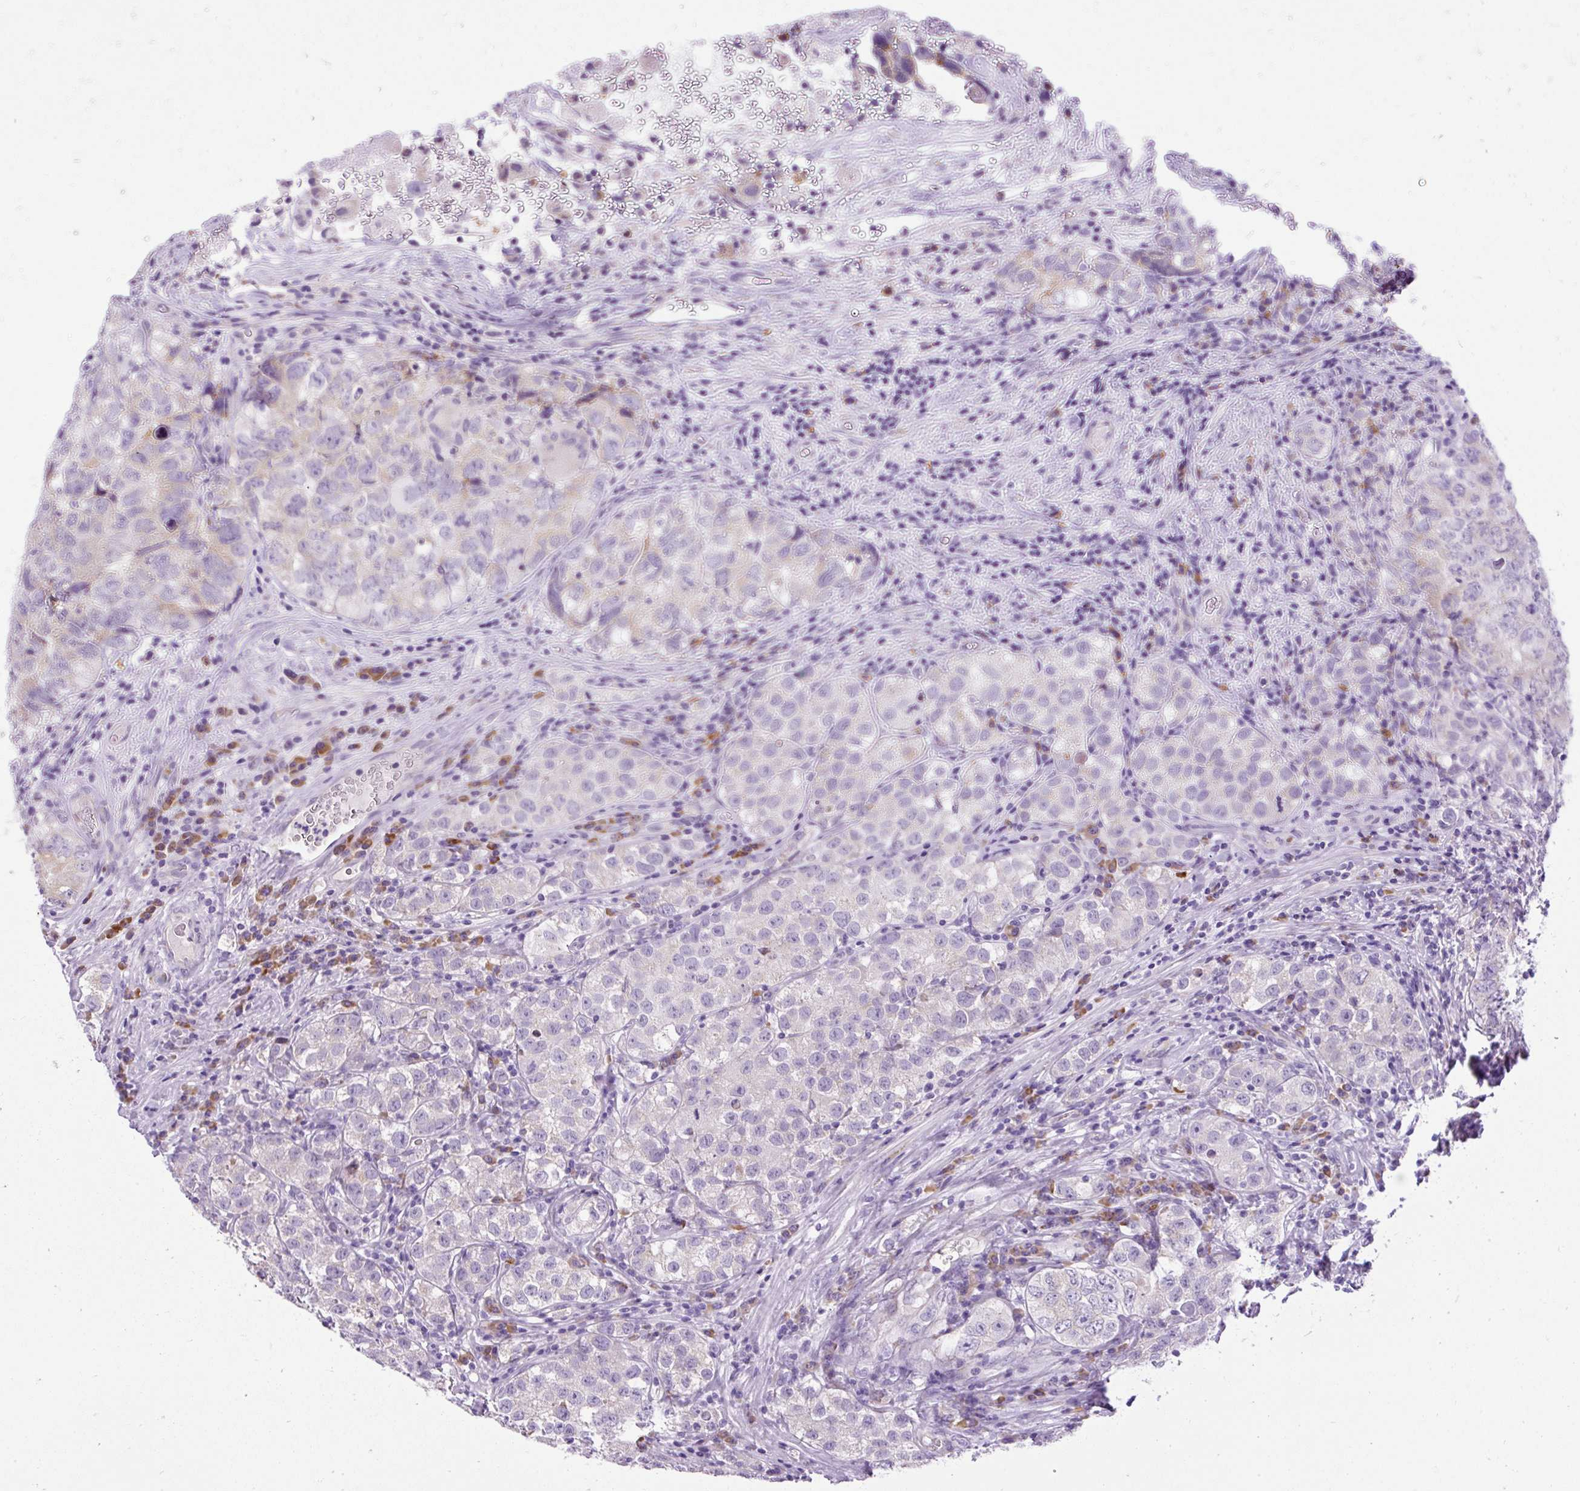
{"staining": {"intensity": "negative", "quantity": "none", "location": "none"}, "tissue": "testis cancer", "cell_type": "Tumor cells", "image_type": "cancer", "snomed": [{"axis": "morphology", "description": "Seminoma, NOS"}, {"axis": "morphology", "description": "Carcinoma, Embryonal, NOS"}, {"axis": "topography", "description": "Testis"}], "caption": "A photomicrograph of testis cancer (embryonal carcinoma) stained for a protein shows no brown staining in tumor cells.", "gene": "SYBU", "patient": {"sex": "male", "age": 43}}